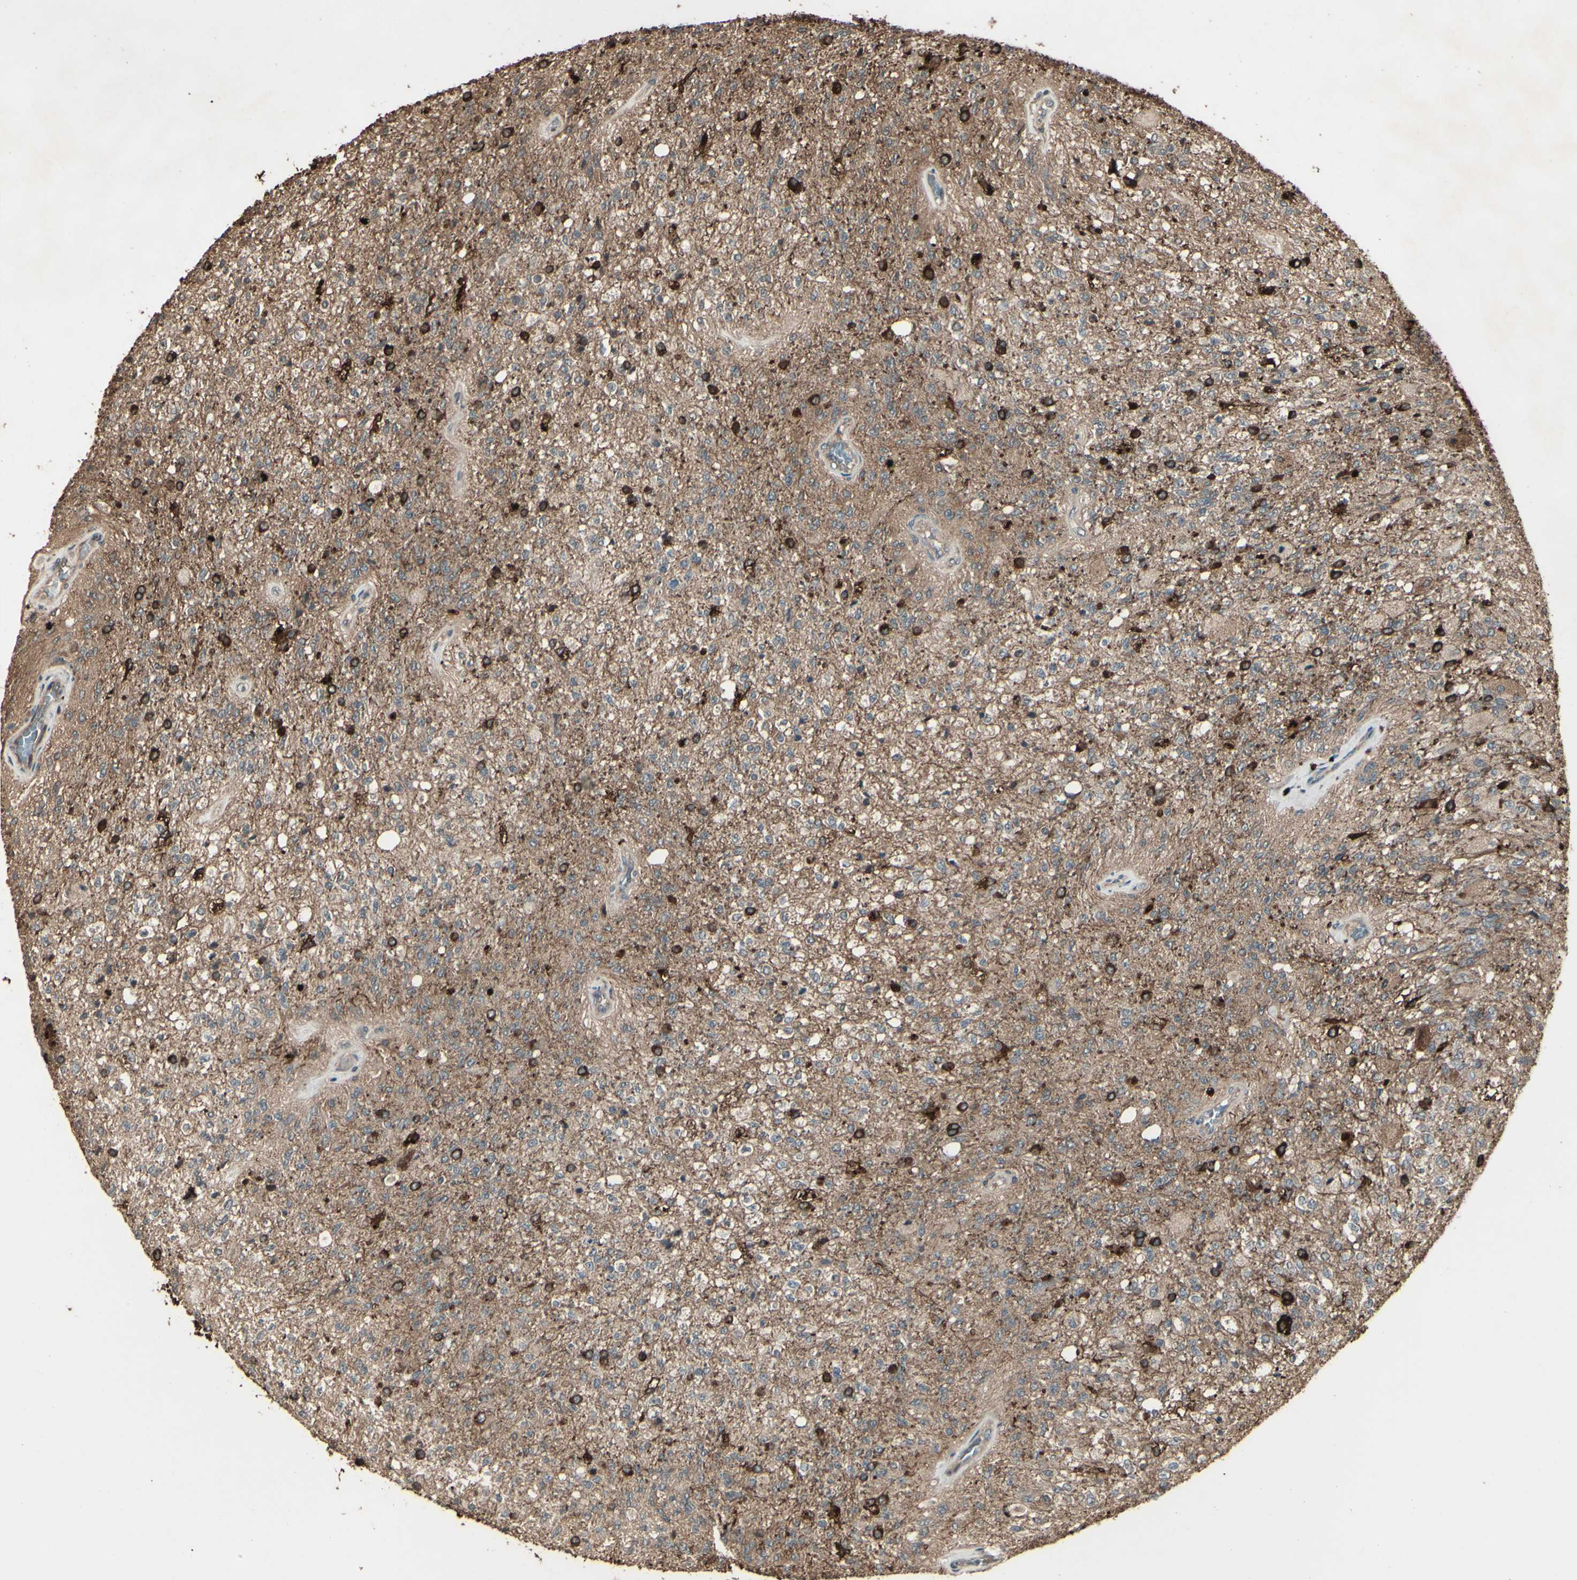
{"staining": {"intensity": "strong", "quantity": "<25%", "location": "cytoplasmic/membranous"}, "tissue": "glioma", "cell_type": "Tumor cells", "image_type": "cancer", "snomed": [{"axis": "morphology", "description": "Normal tissue, NOS"}, {"axis": "morphology", "description": "Glioma, malignant, High grade"}, {"axis": "topography", "description": "Cerebral cortex"}], "caption": "High-grade glioma (malignant) stained with DAB IHC shows medium levels of strong cytoplasmic/membranous expression in about <25% of tumor cells.", "gene": "GNAS", "patient": {"sex": "male", "age": 77}}